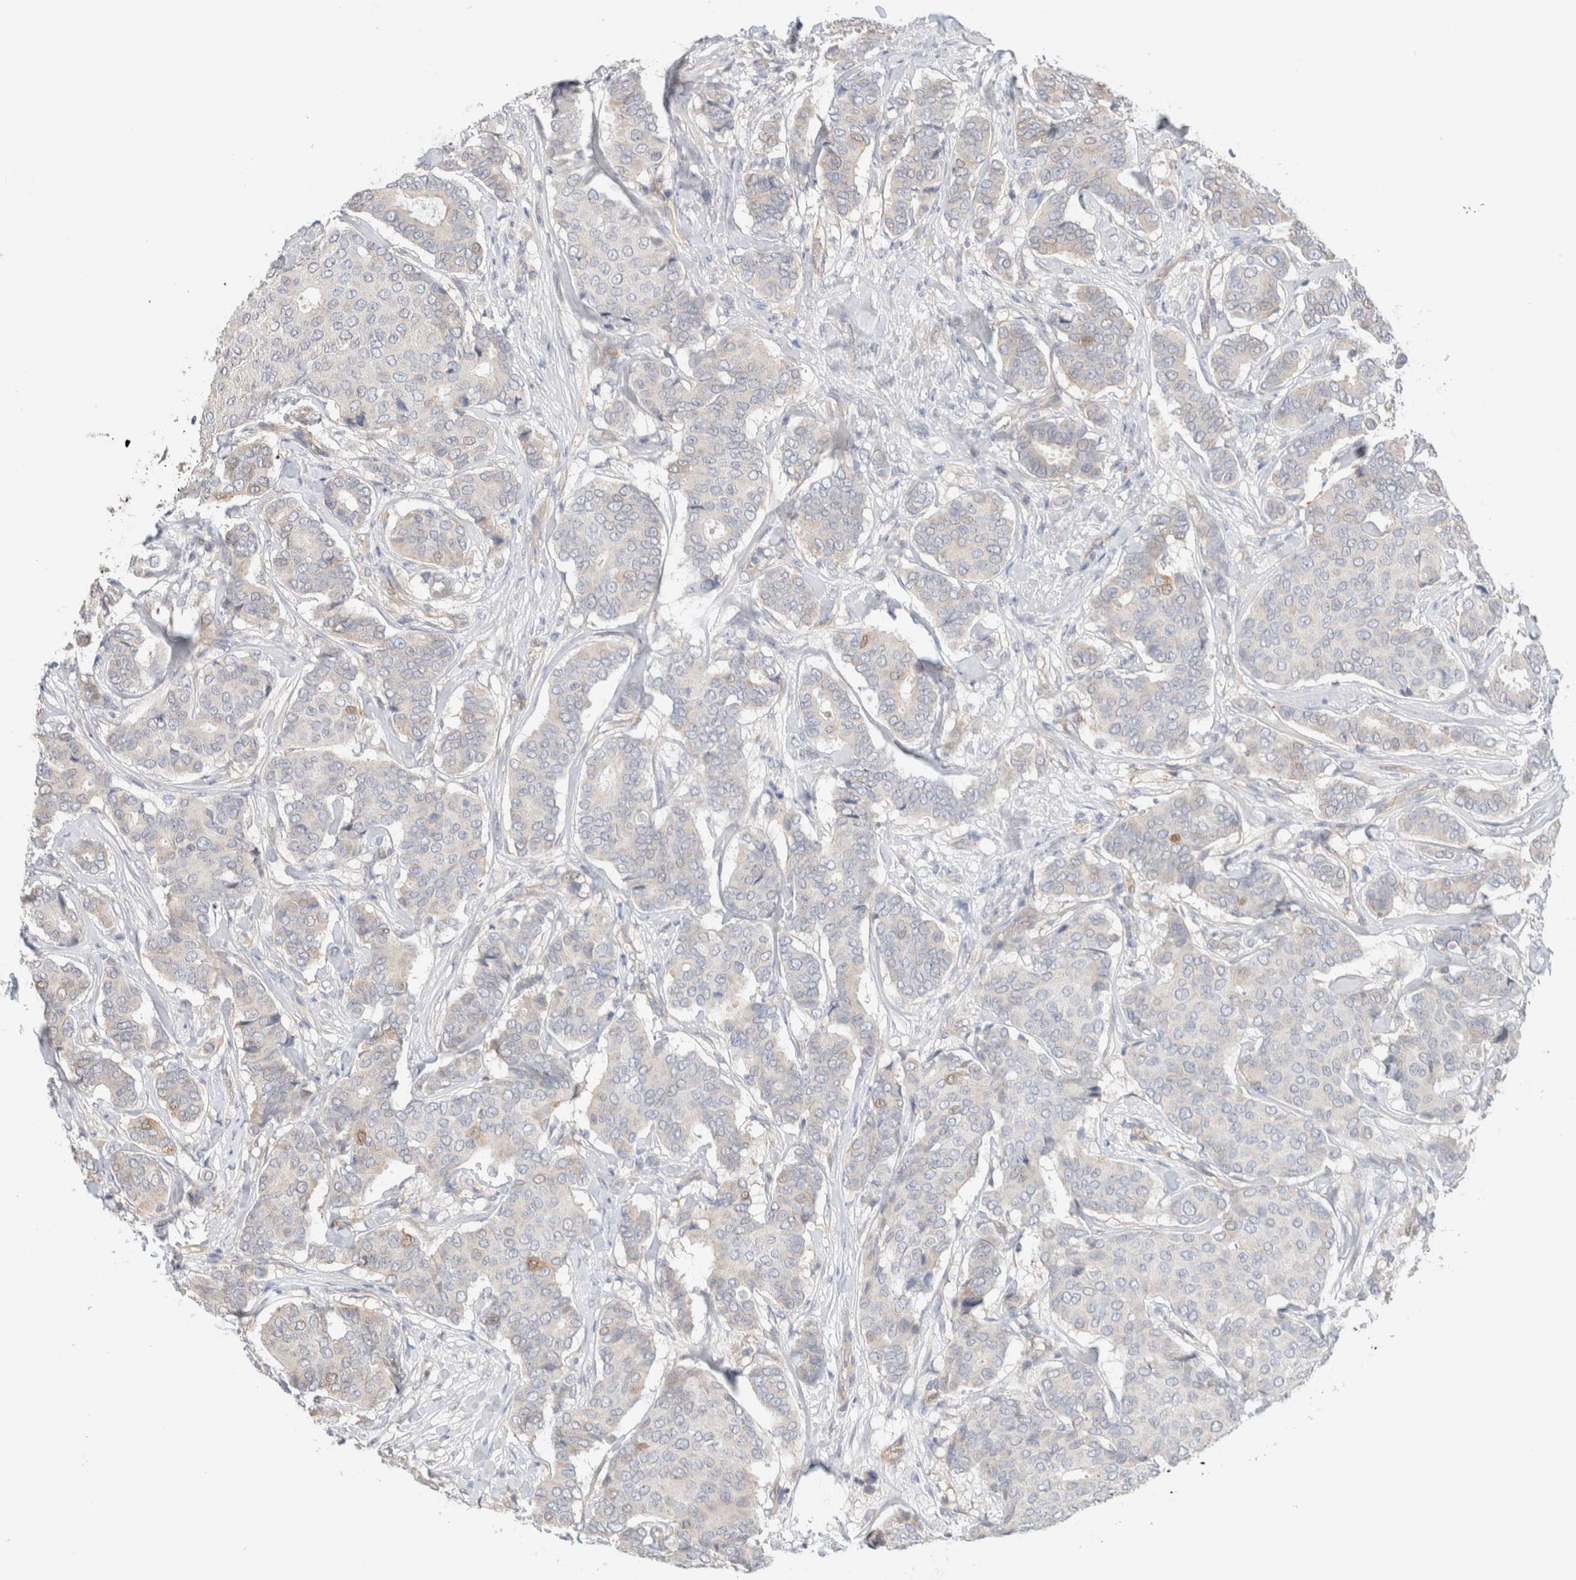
{"staining": {"intensity": "negative", "quantity": "none", "location": "none"}, "tissue": "breast cancer", "cell_type": "Tumor cells", "image_type": "cancer", "snomed": [{"axis": "morphology", "description": "Duct carcinoma"}, {"axis": "topography", "description": "Breast"}], "caption": "This is an immunohistochemistry (IHC) photomicrograph of human breast cancer (infiltrating ductal carcinoma). There is no staining in tumor cells.", "gene": "CA13", "patient": {"sex": "female", "age": 75}}